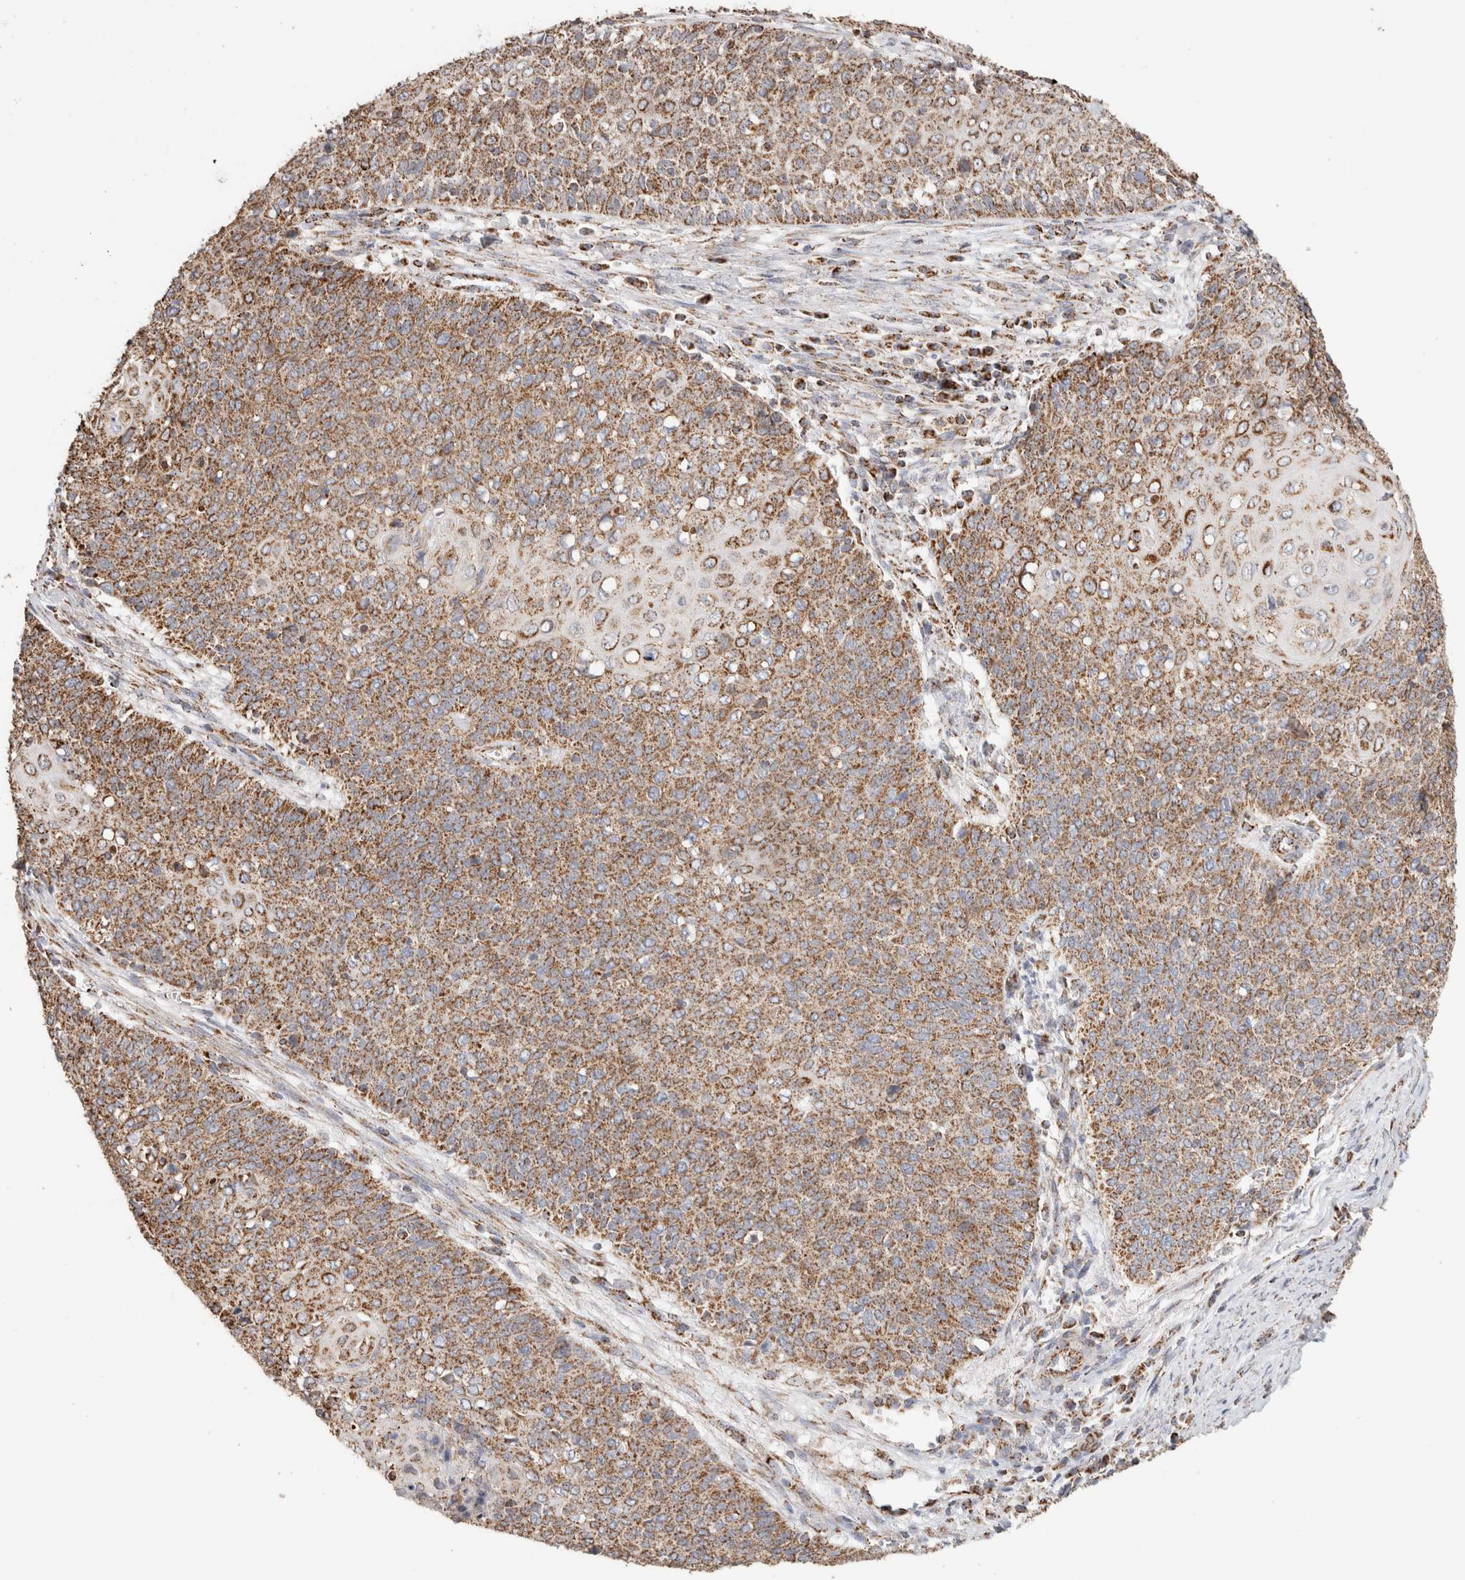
{"staining": {"intensity": "moderate", "quantity": ">75%", "location": "cytoplasmic/membranous"}, "tissue": "cervical cancer", "cell_type": "Tumor cells", "image_type": "cancer", "snomed": [{"axis": "morphology", "description": "Squamous cell carcinoma, NOS"}, {"axis": "topography", "description": "Cervix"}], "caption": "The micrograph demonstrates staining of cervical squamous cell carcinoma, revealing moderate cytoplasmic/membranous protein staining (brown color) within tumor cells.", "gene": "C1QBP", "patient": {"sex": "female", "age": 39}}